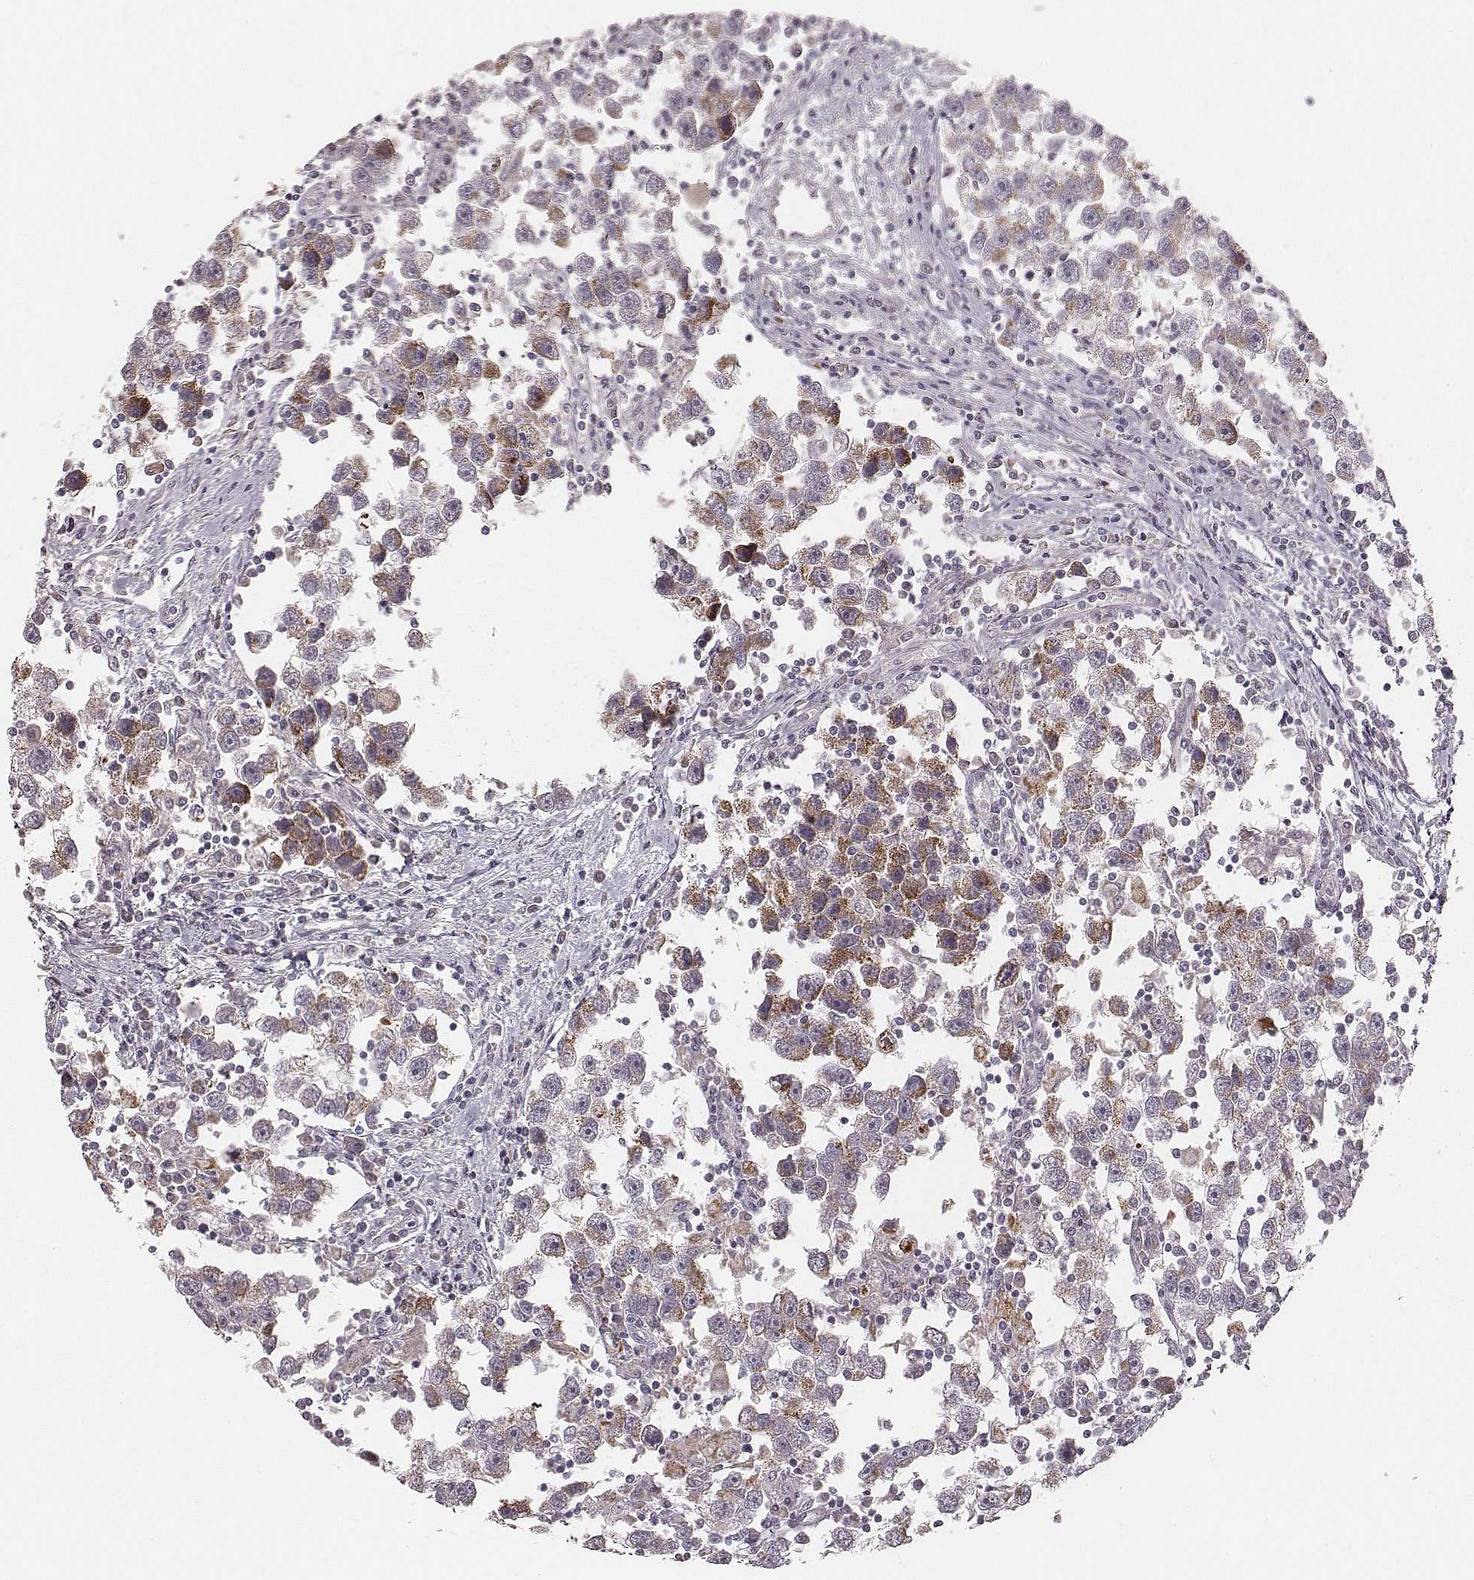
{"staining": {"intensity": "moderate", "quantity": ">75%", "location": "cytoplasmic/membranous"}, "tissue": "testis cancer", "cell_type": "Tumor cells", "image_type": "cancer", "snomed": [{"axis": "morphology", "description": "Seminoma, NOS"}, {"axis": "topography", "description": "Testis"}], "caption": "Immunohistochemical staining of testis cancer (seminoma) displays moderate cytoplasmic/membranous protein positivity in about >75% of tumor cells.", "gene": "TUFM", "patient": {"sex": "male", "age": 30}}